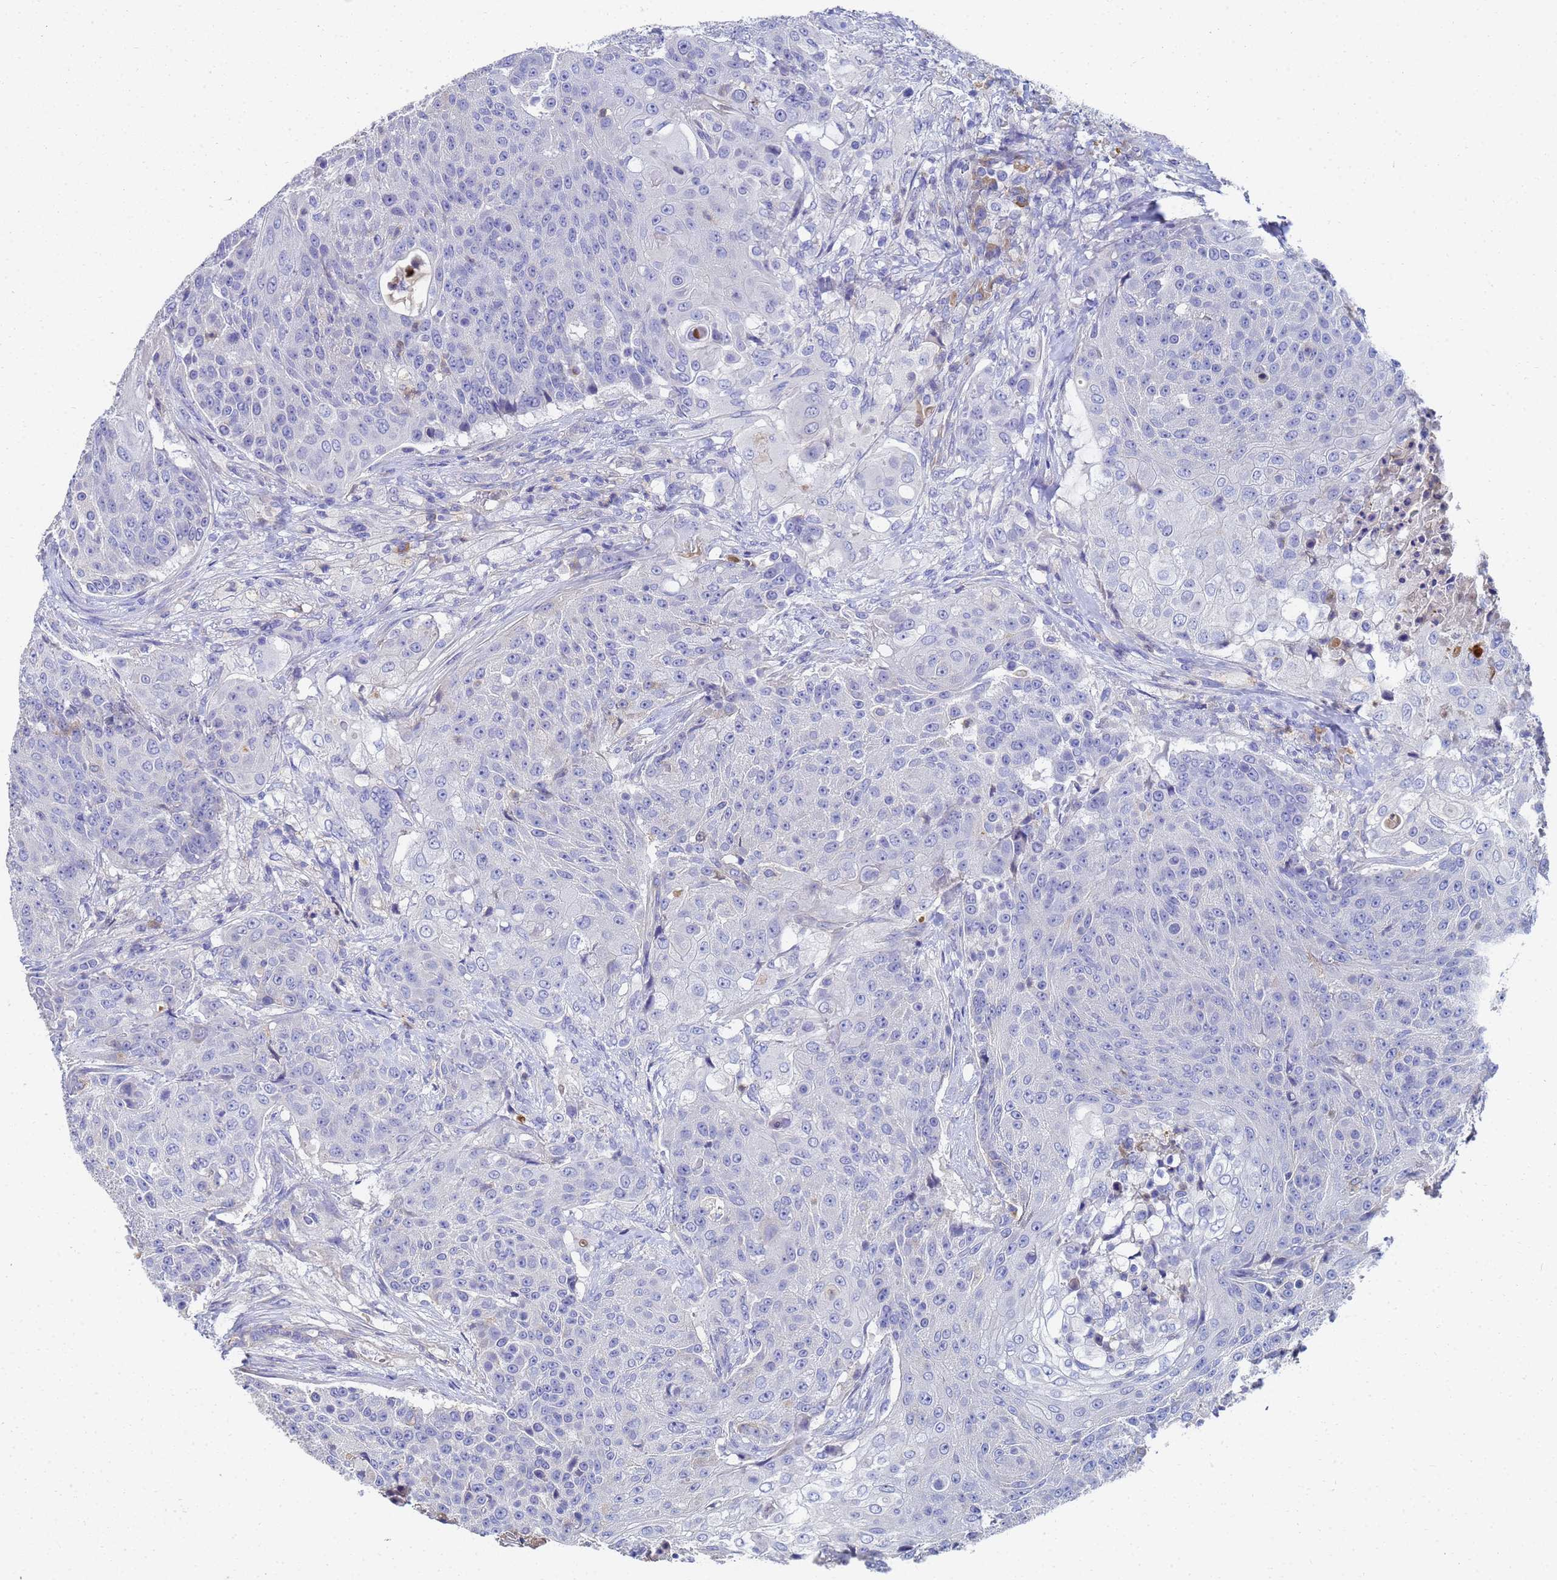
{"staining": {"intensity": "negative", "quantity": "none", "location": "none"}, "tissue": "urothelial cancer", "cell_type": "Tumor cells", "image_type": "cancer", "snomed": [{"axis": "morphology", "description": "Urothelial carcinoma, High grade"}, {"axis": "topography", "description": "Urinary bladder"}], "caption": "Immunohistochemistry (IHC) photomicrograph of neoplastic tissue: high-grade urothelial carcinoma stained with DAB (3,3'-diaminobenzidine) demonstrates no significant protein expression in tumor cells. (DAB immunohistochemistry (IHC), high magnification).", "gene": "LBX2", "patient": {"sex": "female", "age": 63}}